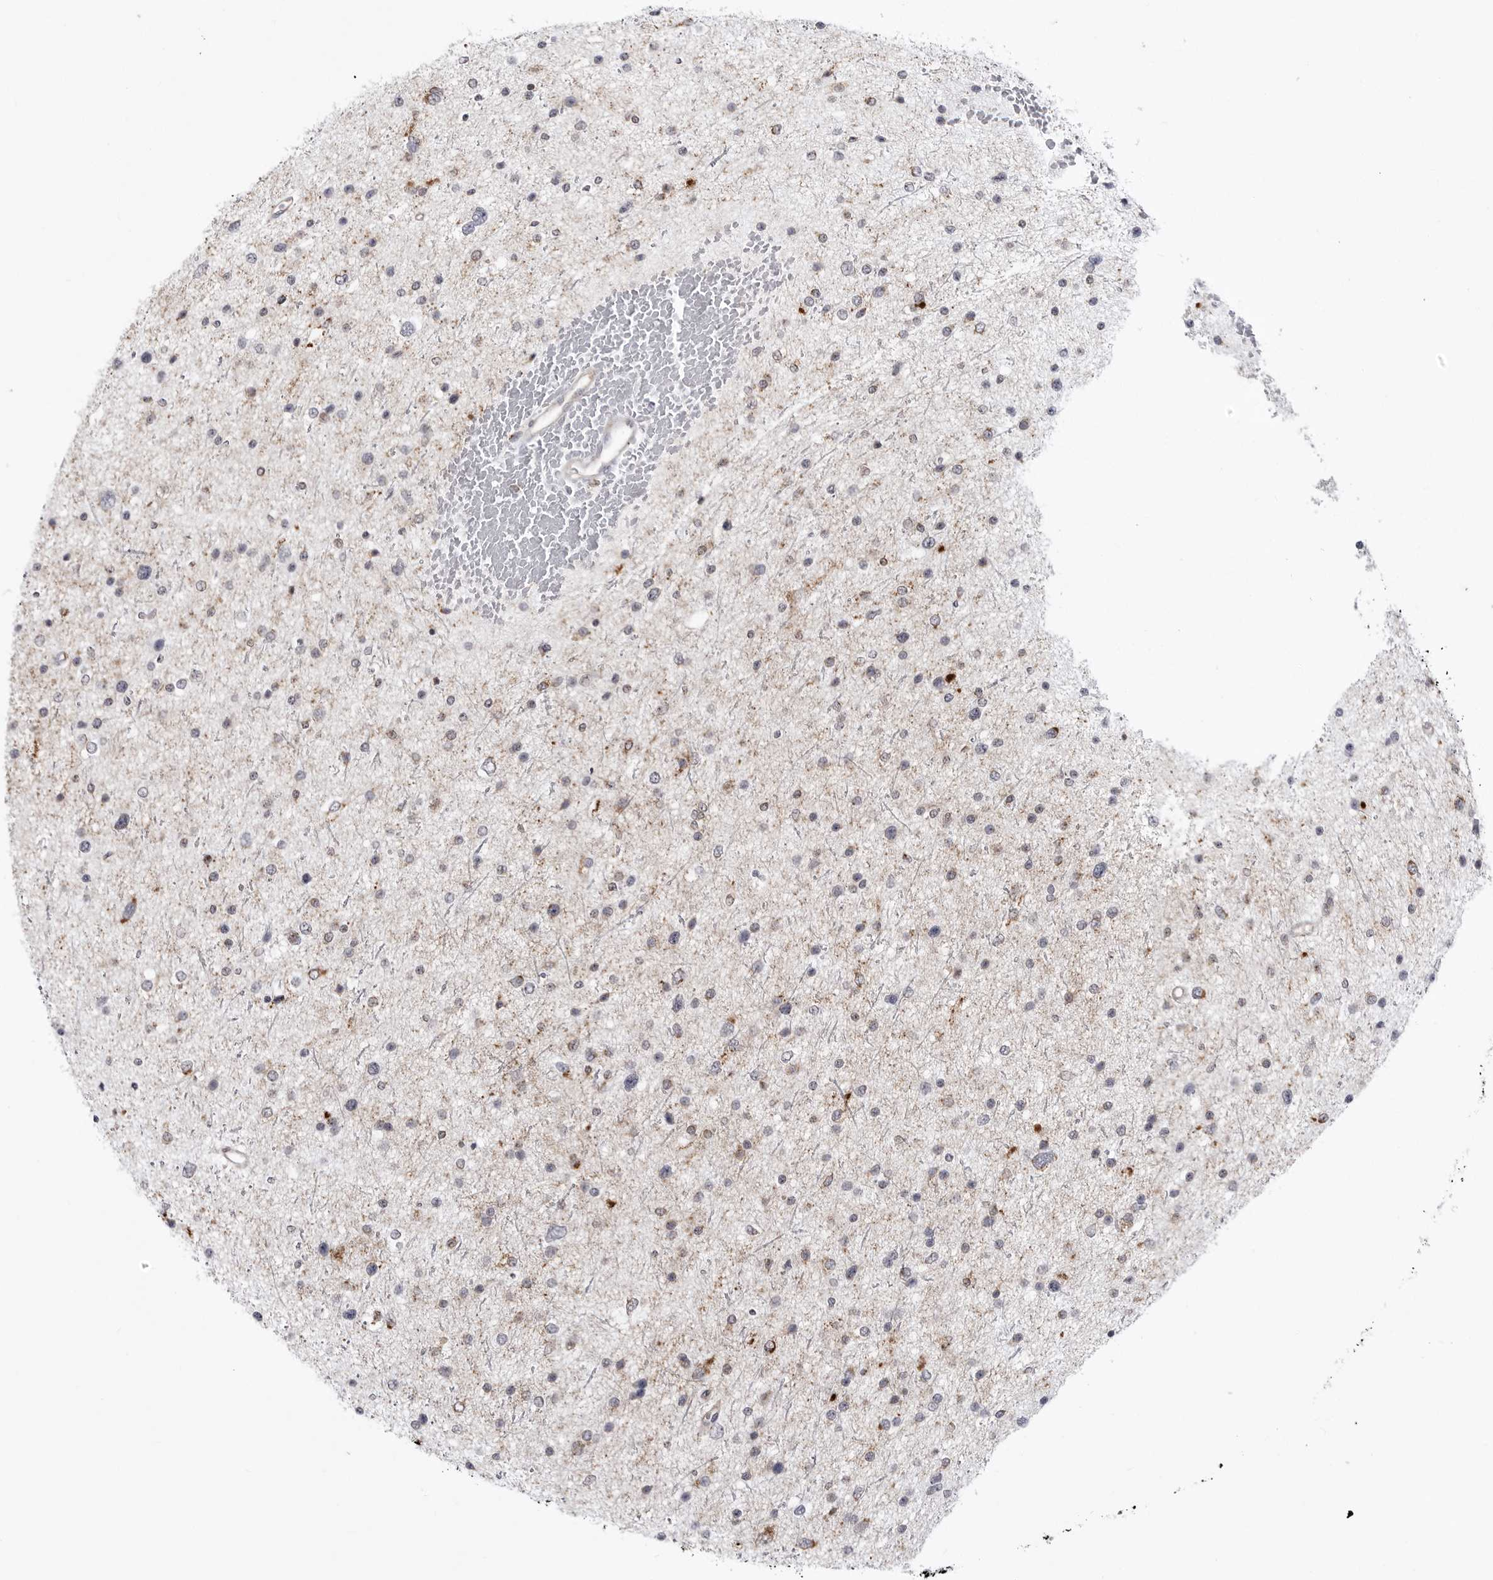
{"staining": {"intensity": "weak", "quantity": "<25%", "location": "cytoplasmic/membranous"}, "tissue": "glioma", "cell_type": "Tumor cells", "image_type": "cancer", "snomed": [{"axis": "morphology", "description": "Glioma, malignant, Low grade"}, {"axis": "topography", "description": "Brain"}], "caption": "A high-resolution histopathology image shows IHC staining of malignant glioma (low-grade), which reveals no significant staining in tumor cells.", "gene": "FH", "patient": {"sex": "female", "age": 37}}